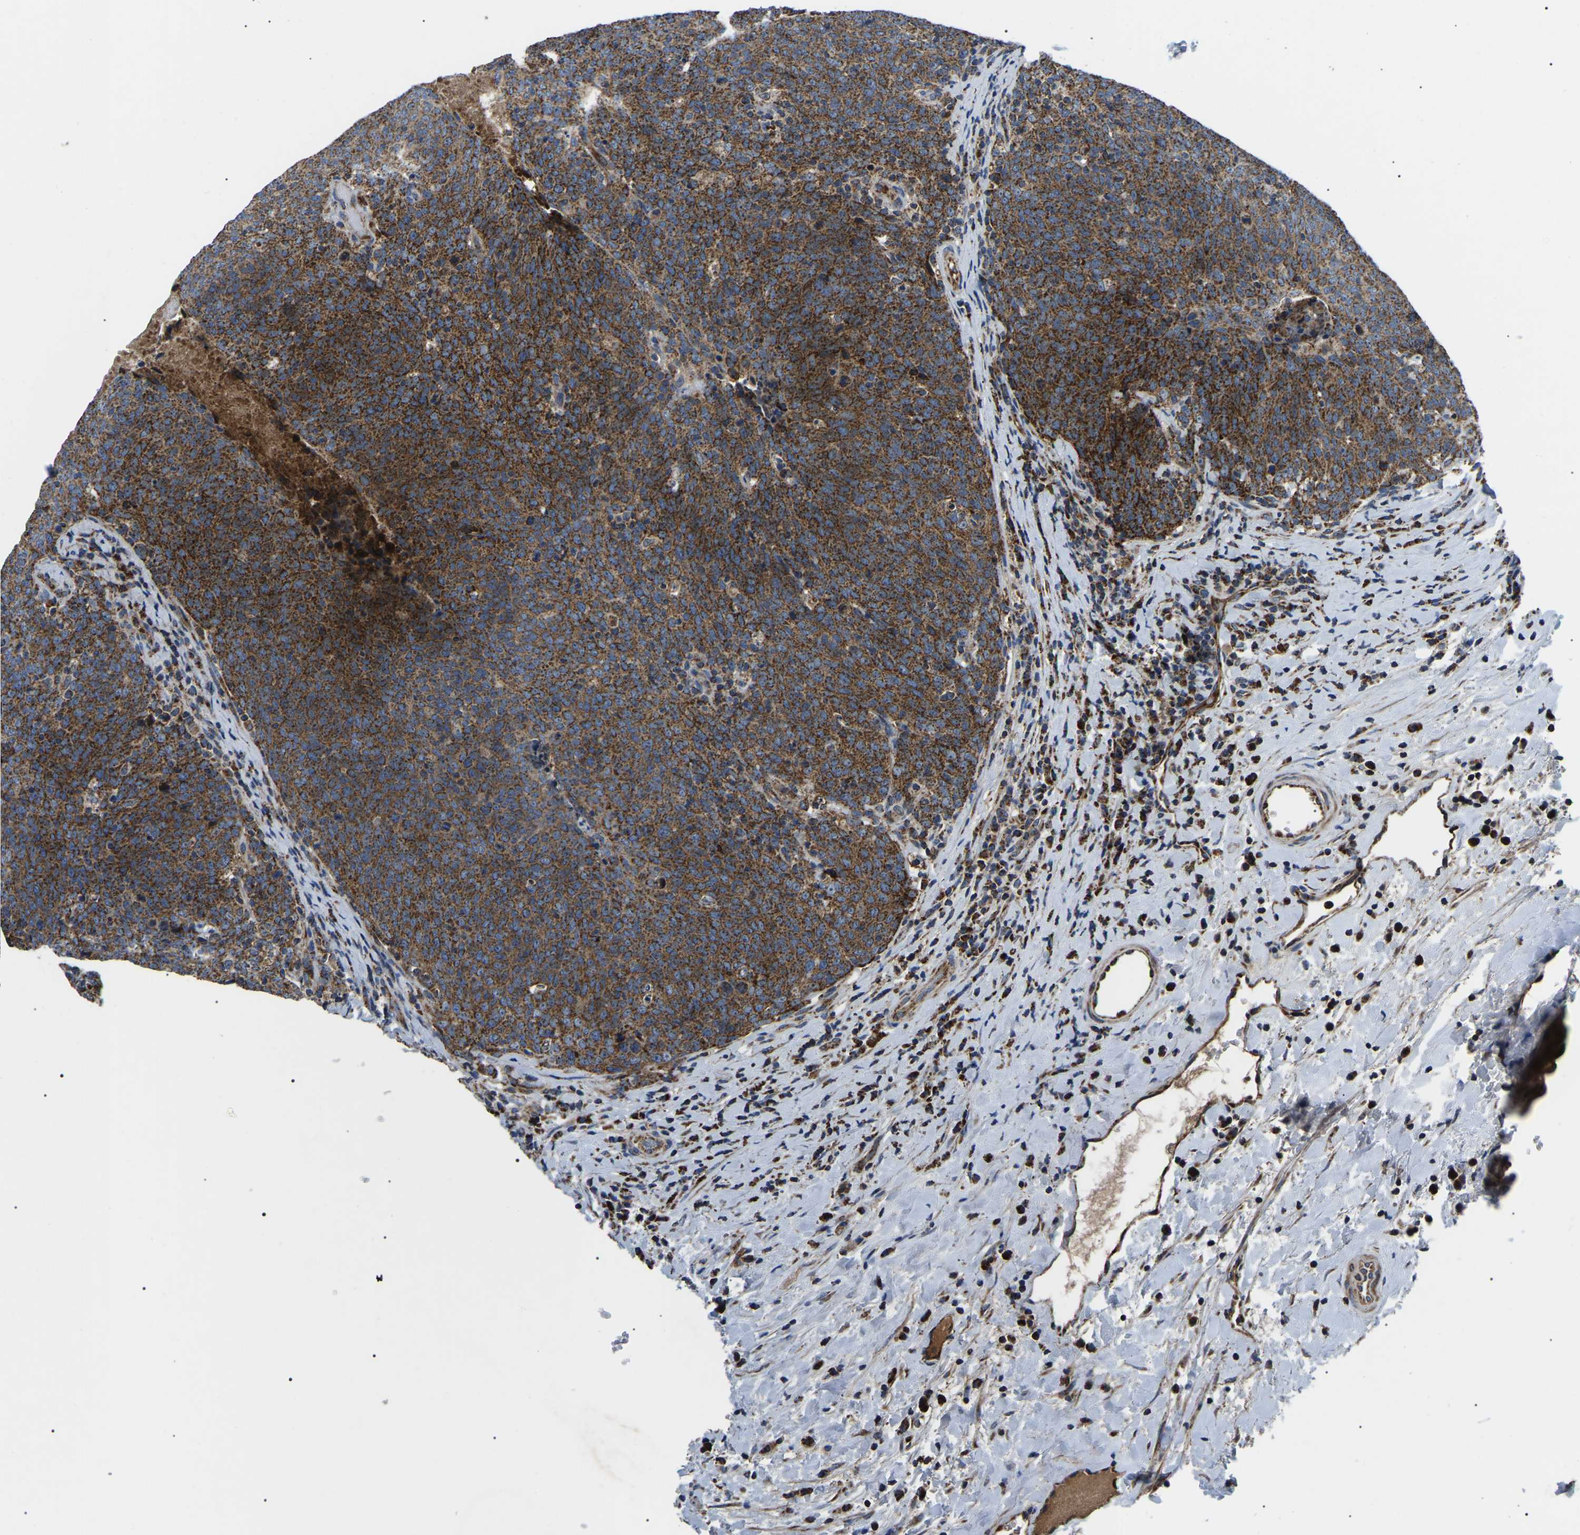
{"staining": {"intensity": "strong", "quantity": ">75%", "location": "cytoplasmic/membranous"}, "tissue": "head and neck cancer", "cell_type": "Tumor cells", "image_type": "cancer", "snomed": [{"axis": "morphology", "description": "Squamous cell carcinoma, NOS"}, {"axis": "morphology", "description": "Squamous cell carcinoma, metastatic, NOS"}, {"axis": "topography", "description": "Lymph node"}, {"axis": "topography", "description": "Head-Neck"}], "caption": "There is high levels of strong cytoplasmic/membranous positivity in tumor cells of head and neck squamous cell carcinoma, as demonstrated by immunohistochemical staining (brown color).", "gene": "PPM1E", "patient": {"sex": "male", "age": 62}}